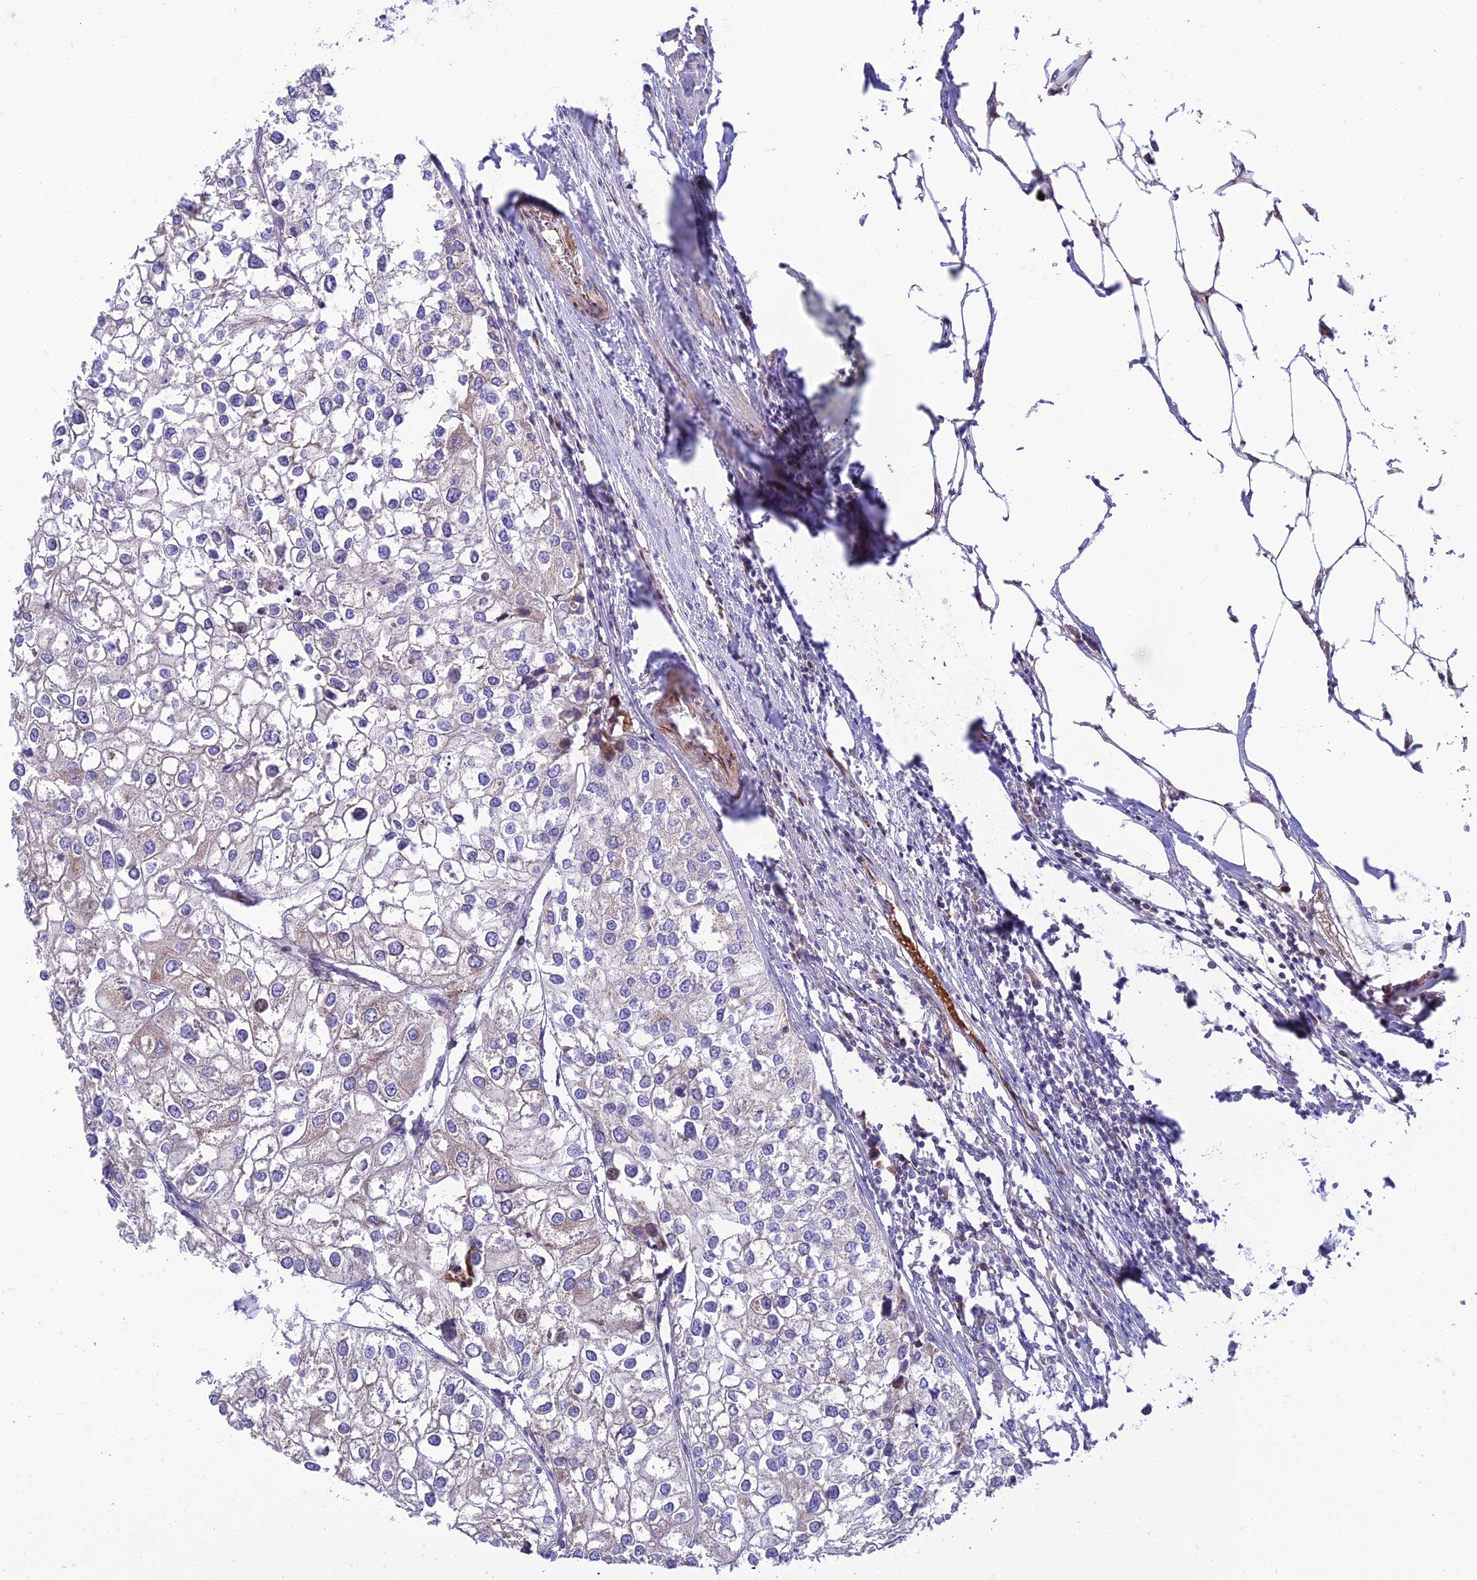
{"staining": {"intensity": "moderate", "quantity": "<25%", "location": "cytoplasmic/membranous"}, "tissue": "urothelial cancer", "cell_type": "Tumor cells", "image_type": "cancer", "snomed": [{"axis": "morphology", "description": "Urothelial carcinoma, High grade"}, {"axis": "topography", "description": "Urinary bladder"}], "caption": "High-grade urothelial carcinoma stained for a protein exhibits moderate cytoplasmic/membranous positivity in tumor cells.", "gene": "SEL1L3", "patient": {"sex": "male", "age": 64}}